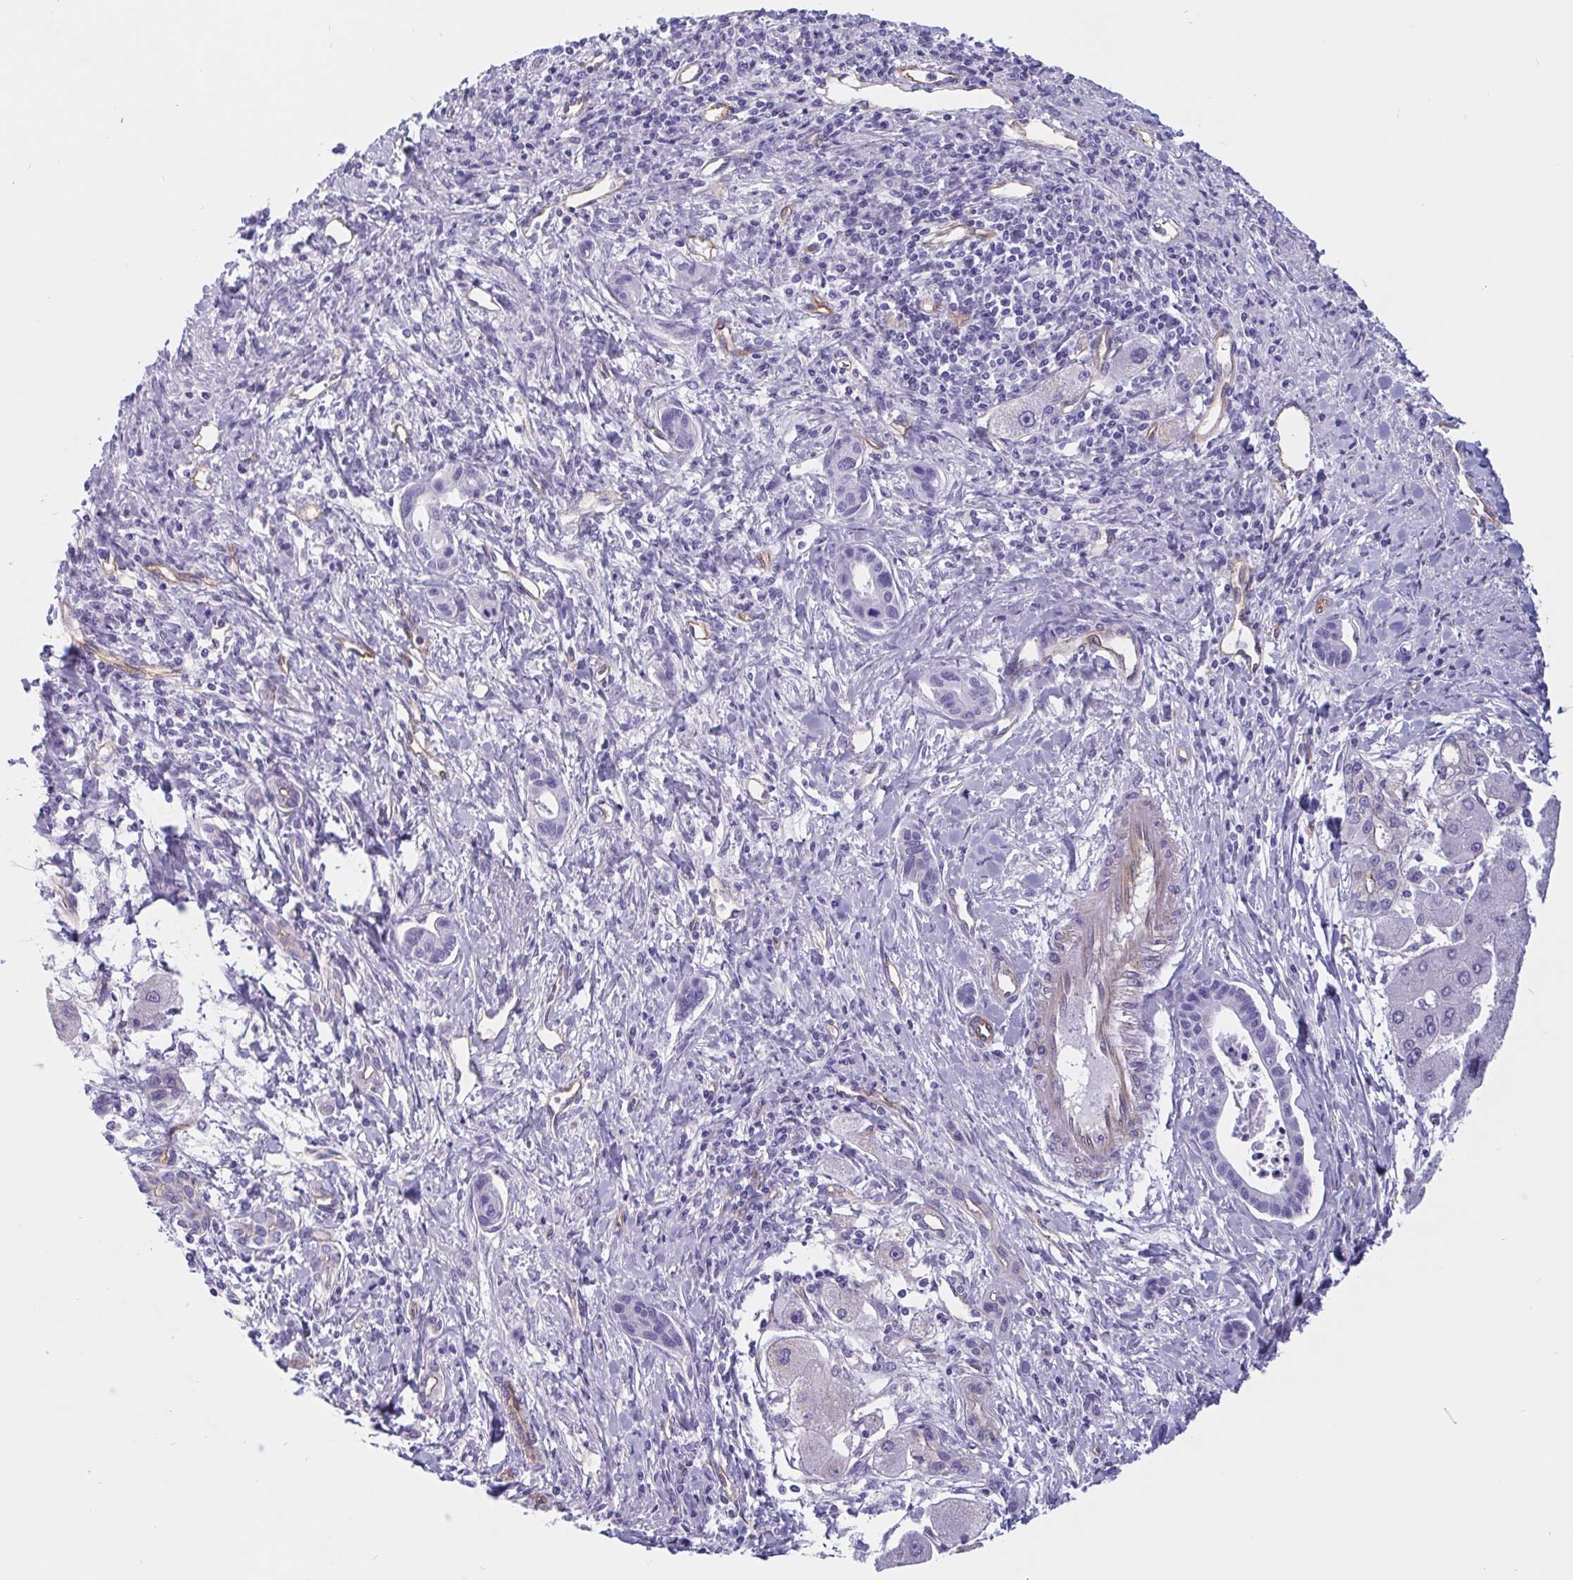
{"staining": {"intensity": "negative", "quantity": "none", "location": "none"}, "tissue": "liver cancer", "cell_type": "Tumor cells", "image_type": "cancer", "snomed": [{"axis": "morphology", "description": "Cholangiocarcinoma"}, {"axis": "topography", "description": "Liver"}], "caption": "The micrograph demonstrates no significant staining in tumor cells of liver cholangiocarcinoma.", "gene": "LIMCH1", "patient": {"sex": "male", "age": 66}}